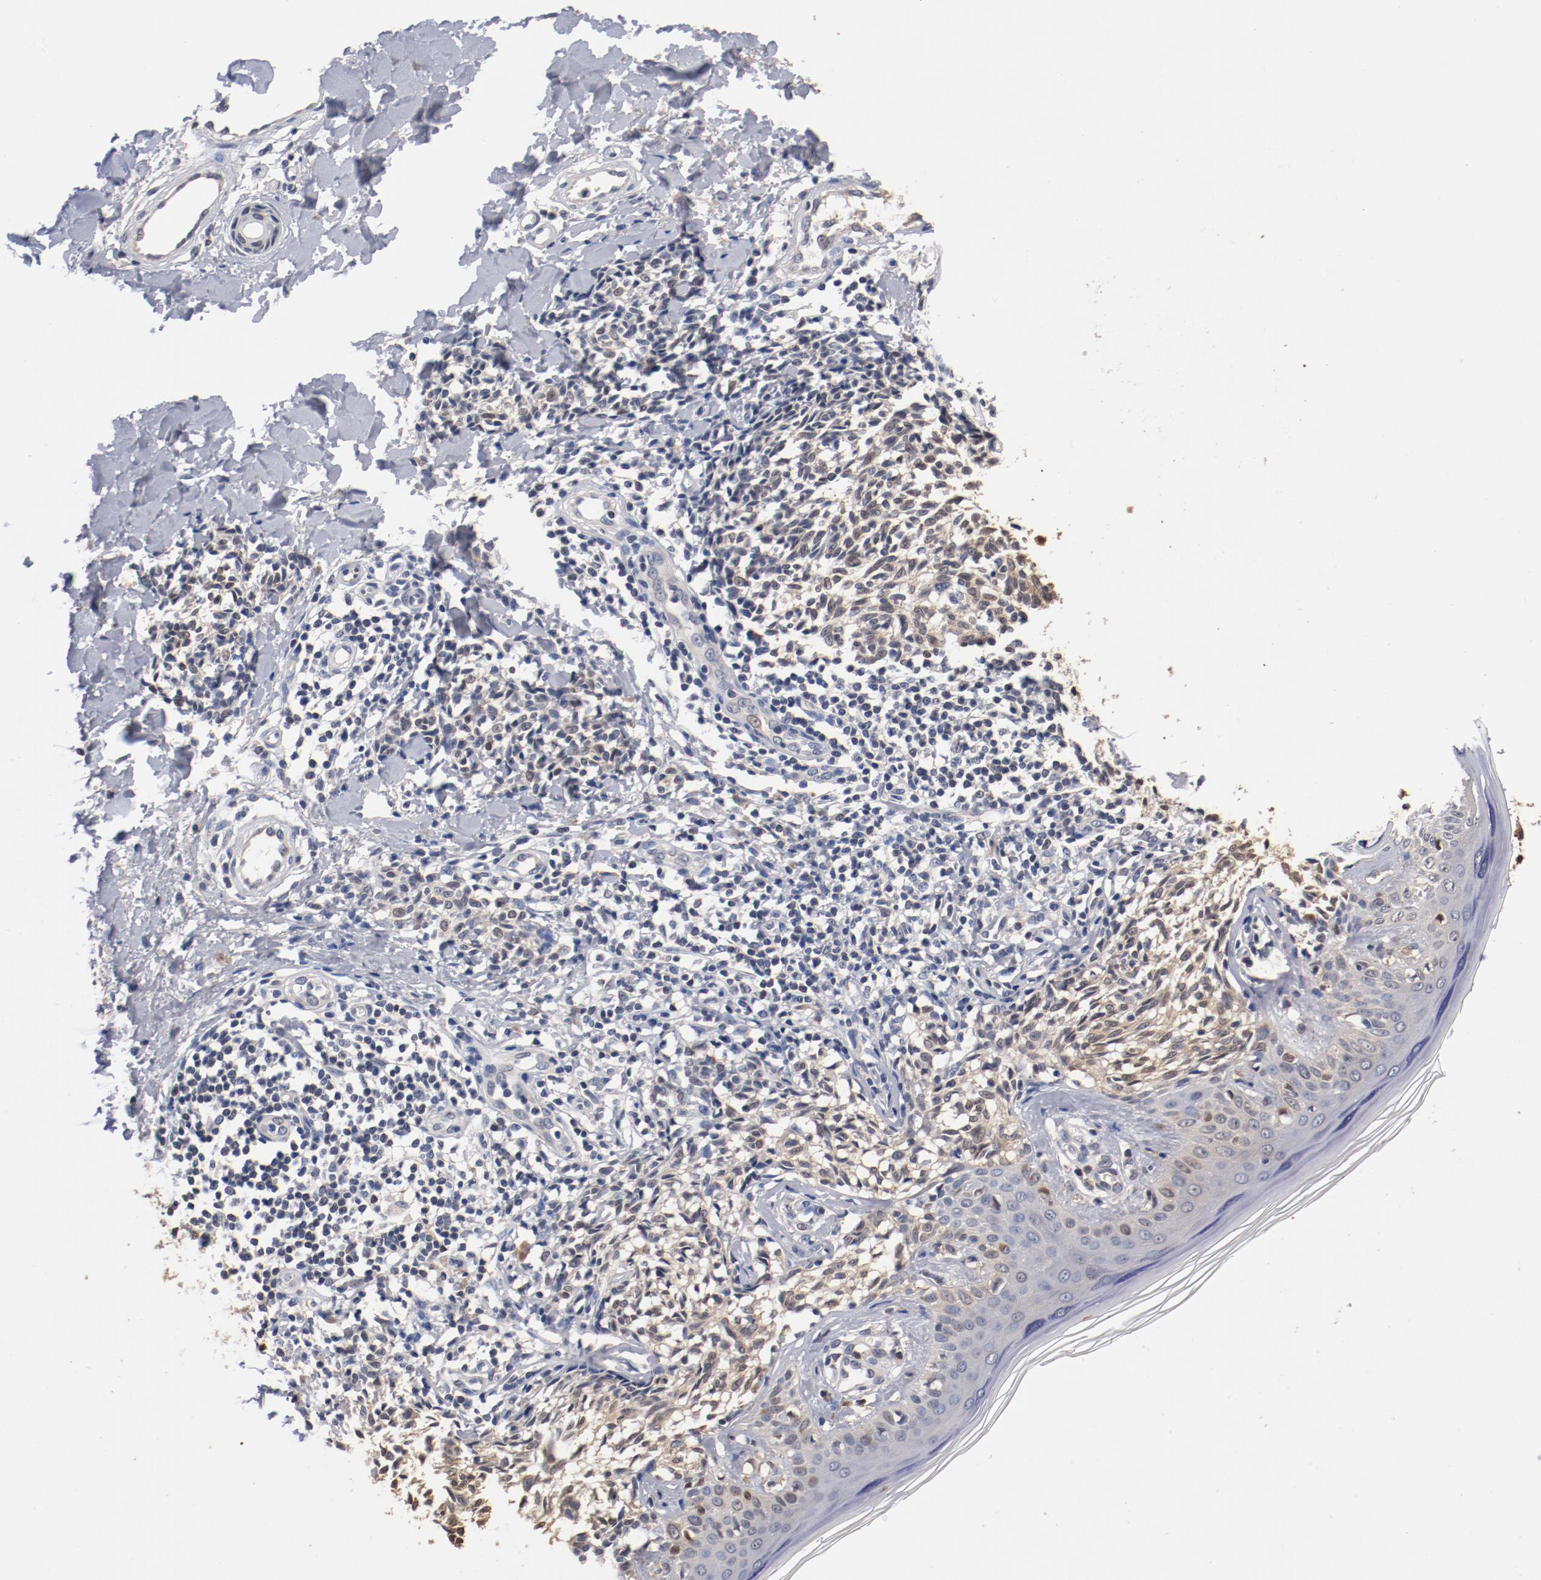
{"staining": {"intensity": "weak", "quantity": "25%-75%", "location": "cytoplasmic/membranous"}, "tissue": "melanoma", "cell_type": "Tumor cells", "image_type": "cancer", "snomed": [{"axis": "morphology", "description": "Malignant melanoma, NOS"}, {"axis": "topography", "description": "Skin"}], "caption": "This is an image of immunohistochemistry (IHC) staining of melanoma, which shows weak expression in the cytoplasmic/membranous of tumor cells.", "gene": "MIF", "patient": {"sex": "male", "age": 67}}